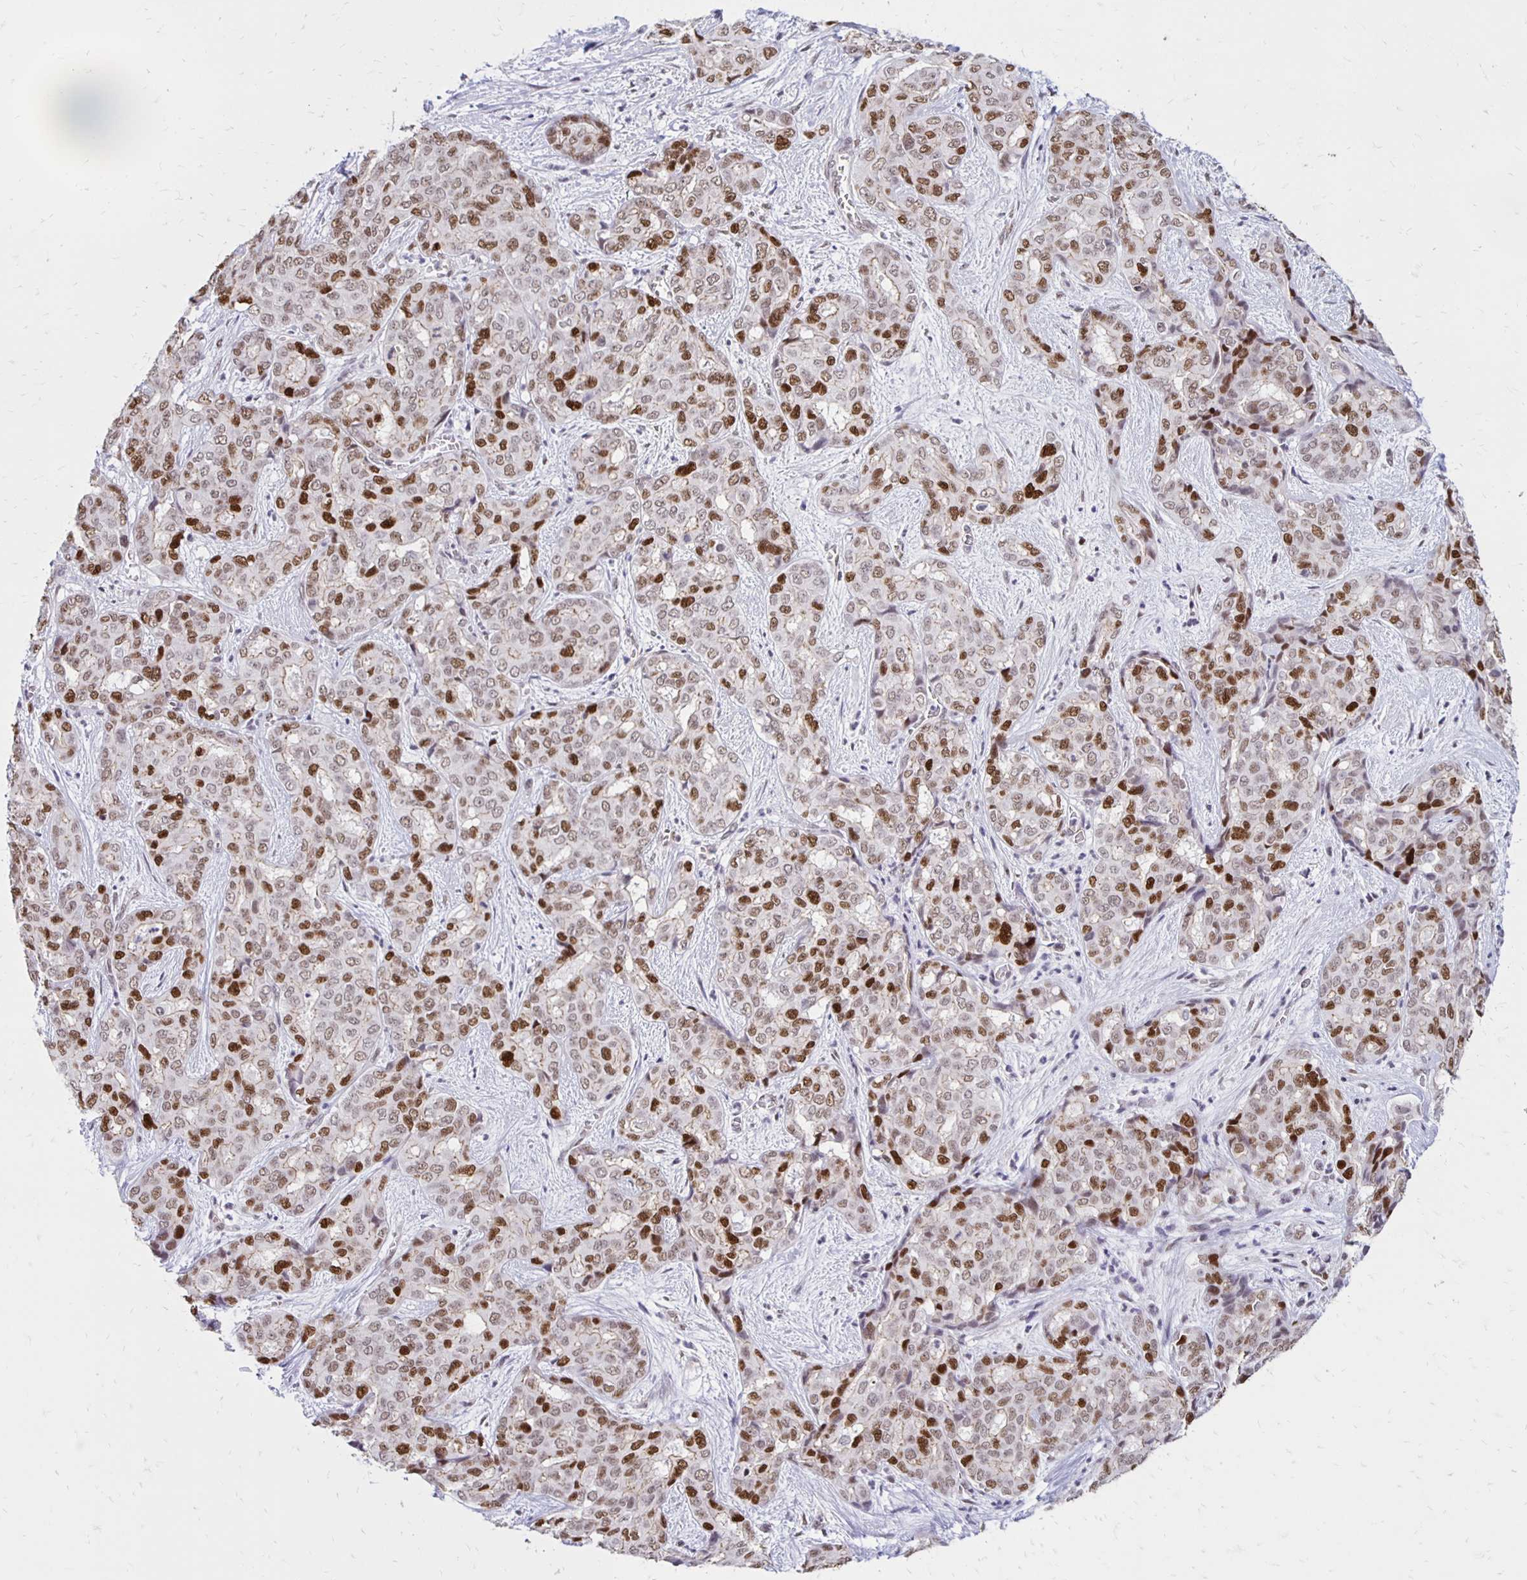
{"staining": {"intensity": "moderate", "quantity": "25%-75%", "location": "cytoplasmic/membranous,nuclear"}, "tissue": "liver cancer", "cell_type": "Tumor cells", "image_type": "cancer", "snomed": [{"axis": "morphology", "description": "Cholangiocarcinoma"}, {"axis": "topography", "description": "Liver"}], "caption": "IHC photomicrograph of human liver cholangiocarcinoma stained for a protein (brown), which demonstrates medium levels of moderate cytoplasmic/membranous and nuclear expression in about 25%-75% of tumor cells.", "gene": "DDB2", "patient": {"sex": "female", "age": 64}}